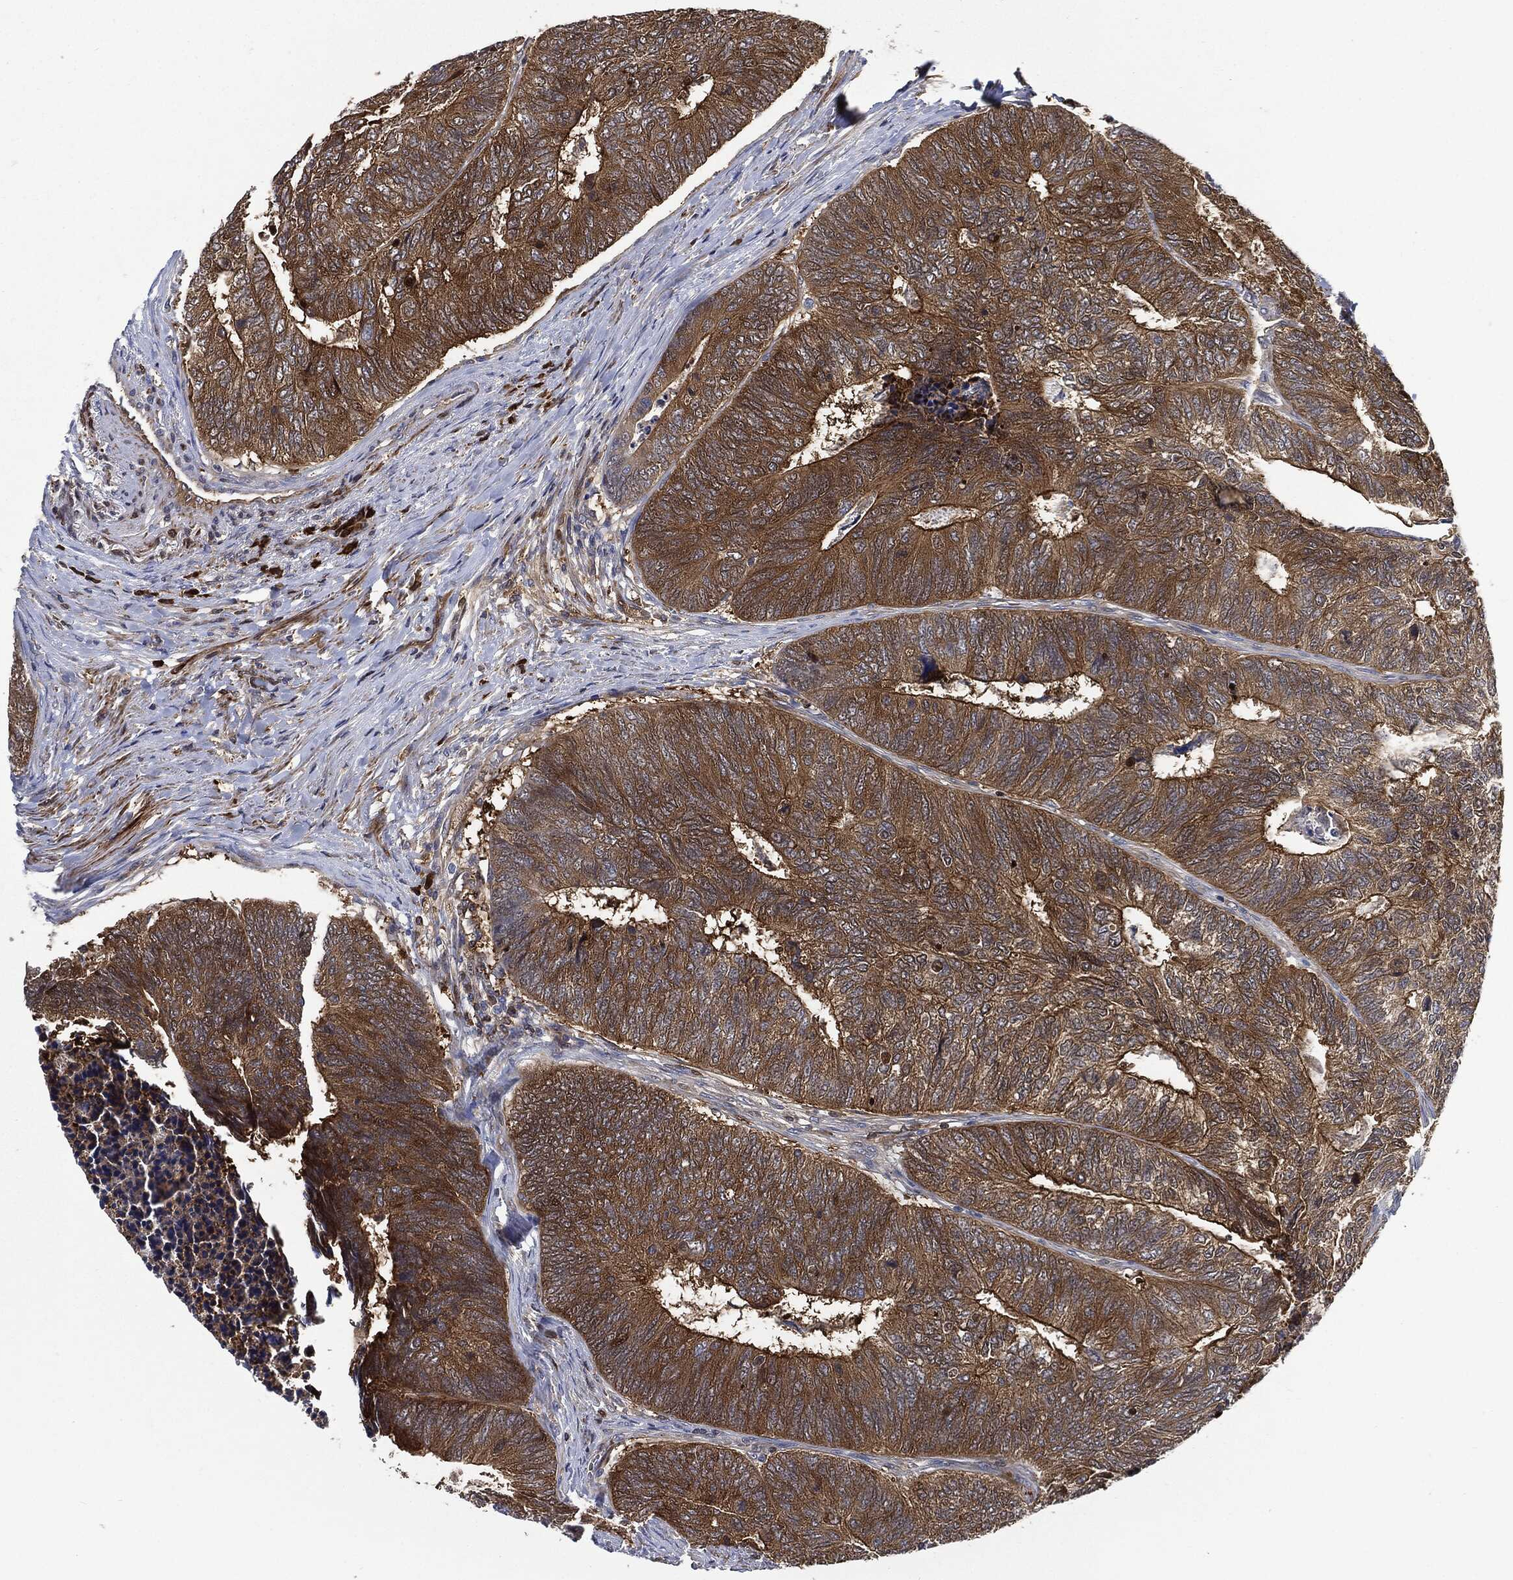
{"staining": {"intensity": "moderate", "quantity": ">75%", "location": "cytoplasmic/membranous"}, "tissue": "colorectal cancer", "cell_type": "Tumor cells", "image_type": "cancer", "snomed": [{"axis": "morphology", "description": "Adenocarcinoma, NOS"}, {"axis": "topography", "description": "Colon"}], "caption": "Approximately >75% of tumor cells in human colorectal cancer (adenocarcinoma) reveal moderate cytoplasmic/membranous protein positivity as visualized by brown immunohistochemical staining.", "gene": "PRDX2", "patient": {"sex": "female", "age": 67}}